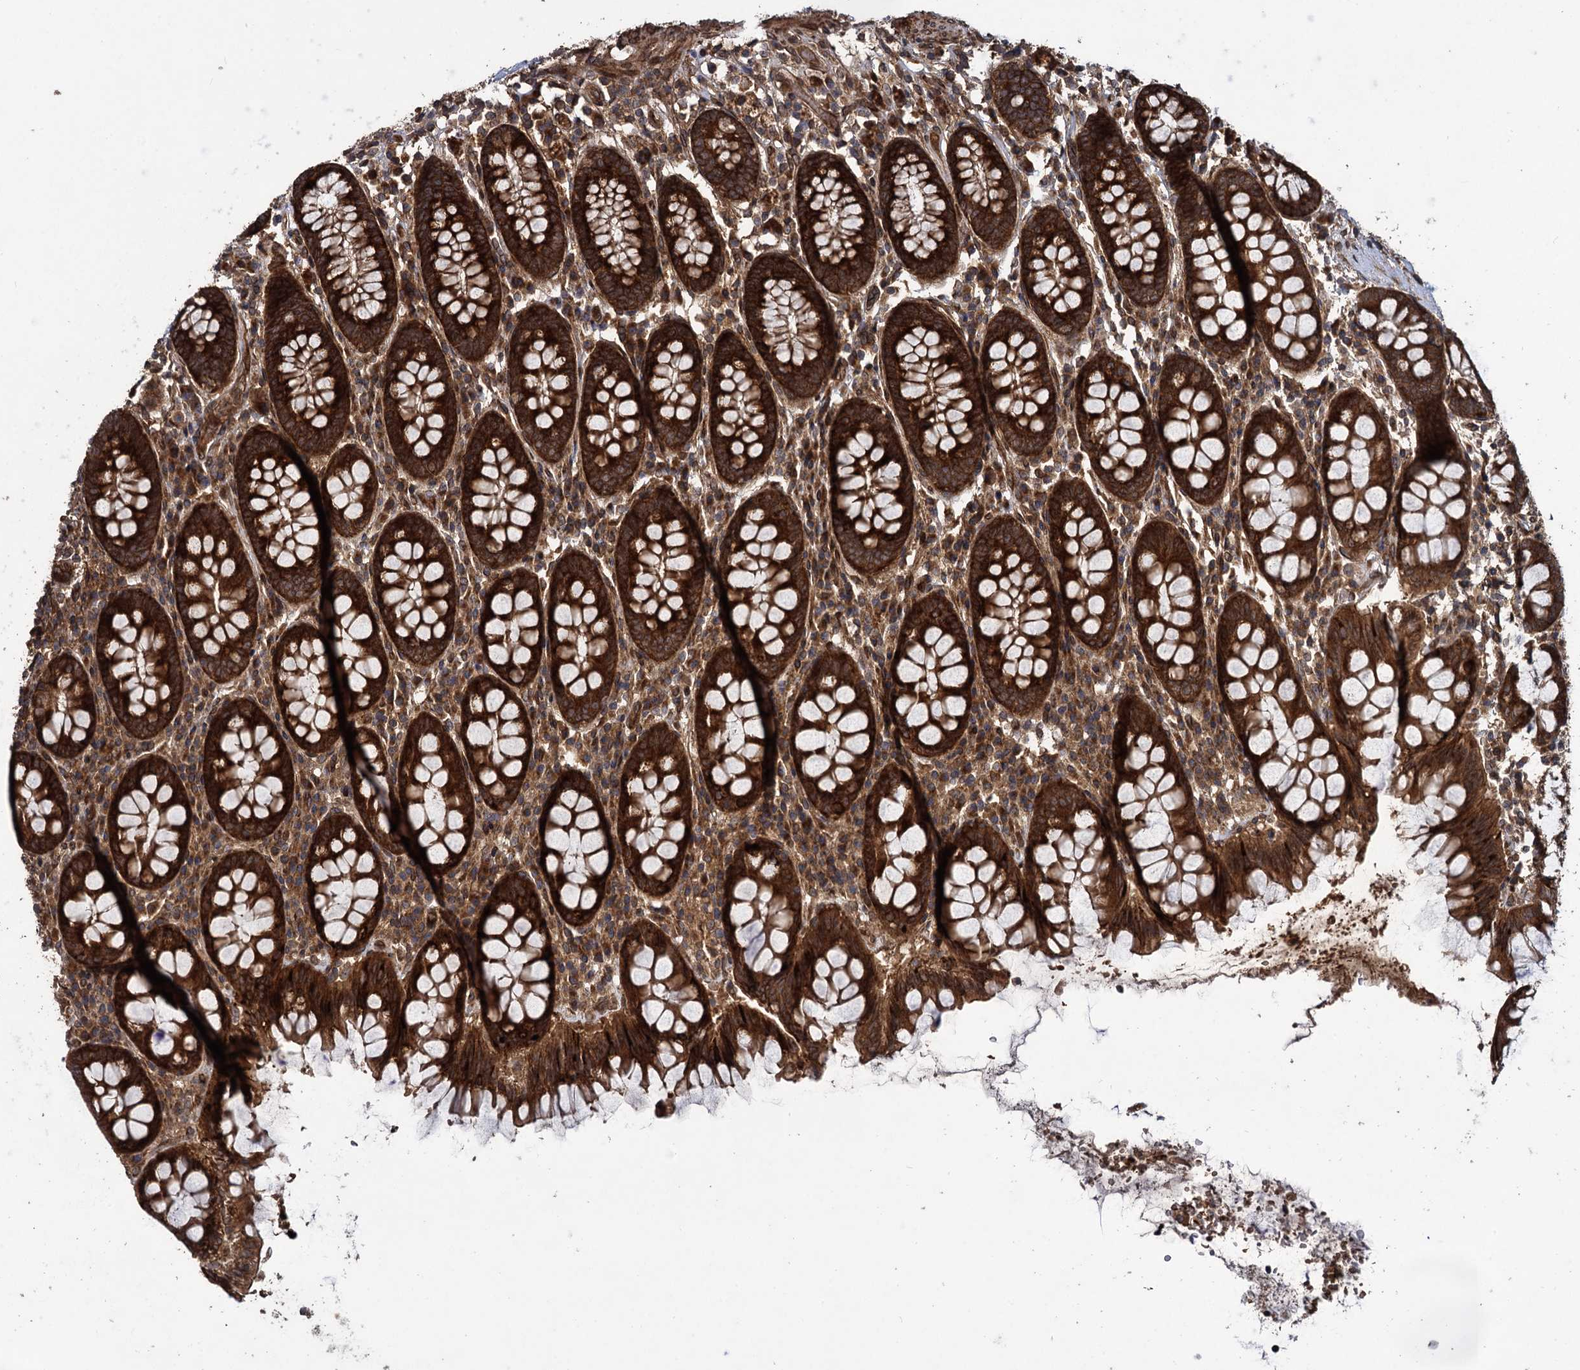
{"staining": {"intensity": "strong", "quantity": ">75%", "location": "cytoplasmic/membranous"}, "tissue": "colon", "cell_type": "Endothelial cells", "image_type": "normal", "snomed": [{"axis": "morphology", "description": "Normal tissue, NOS"}, {"axis": "topography", "description": "Colon"}], "caption": "Immunohistochemical staining of benign colon demonstrates high levels of strong cytoplasmic/membranous positivity in approximately >75% of endothelial cells. (Stains: DAB (3,3'-diaminobenzidine) in brown, nuclei in blue, Microscopy: brightfield microscopy at high magnification).", "gene": "DCP1B", "patient": {"sex": "female", "age": 79}}